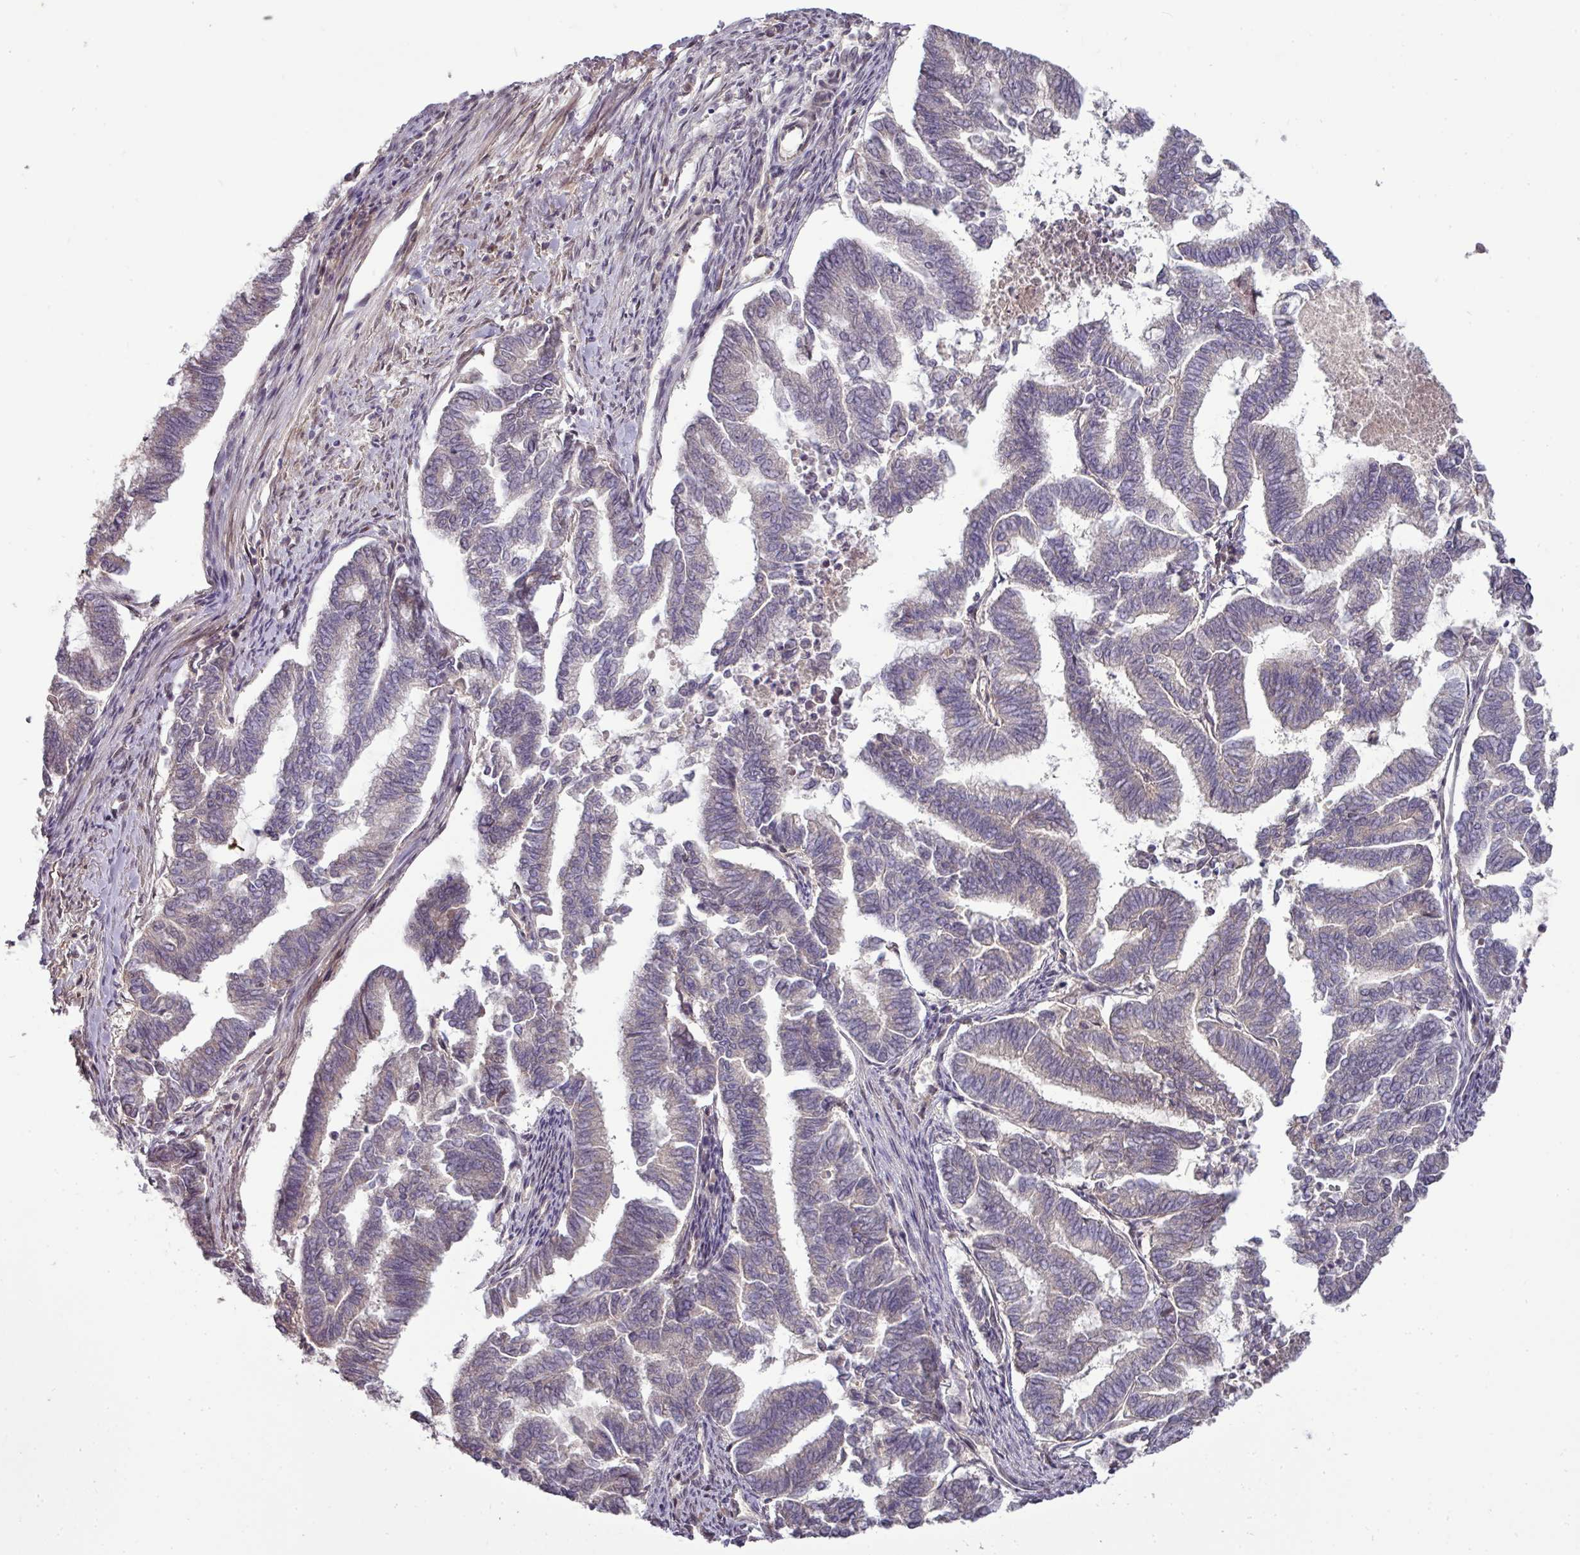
{"staining": {"intensity": "weak", "quantity": "<25%", "location": "cytoplasmic/membranous"}, "tissue": "endometrial cancer", "cell_type": "Tumor cells", "image_type": "cancer", "snomed": [{"axis": "morphology", "description": "Adenocarcinoma, NOS"}, {"axis": "topography", "description": "Endometrium"}], "caption": "Histopathology image shows no significant protein positivity in tumor cells of endometrial adenocarcinoma.", "gene": "CIC", "patient": {"sex": "female", "age": 79}}